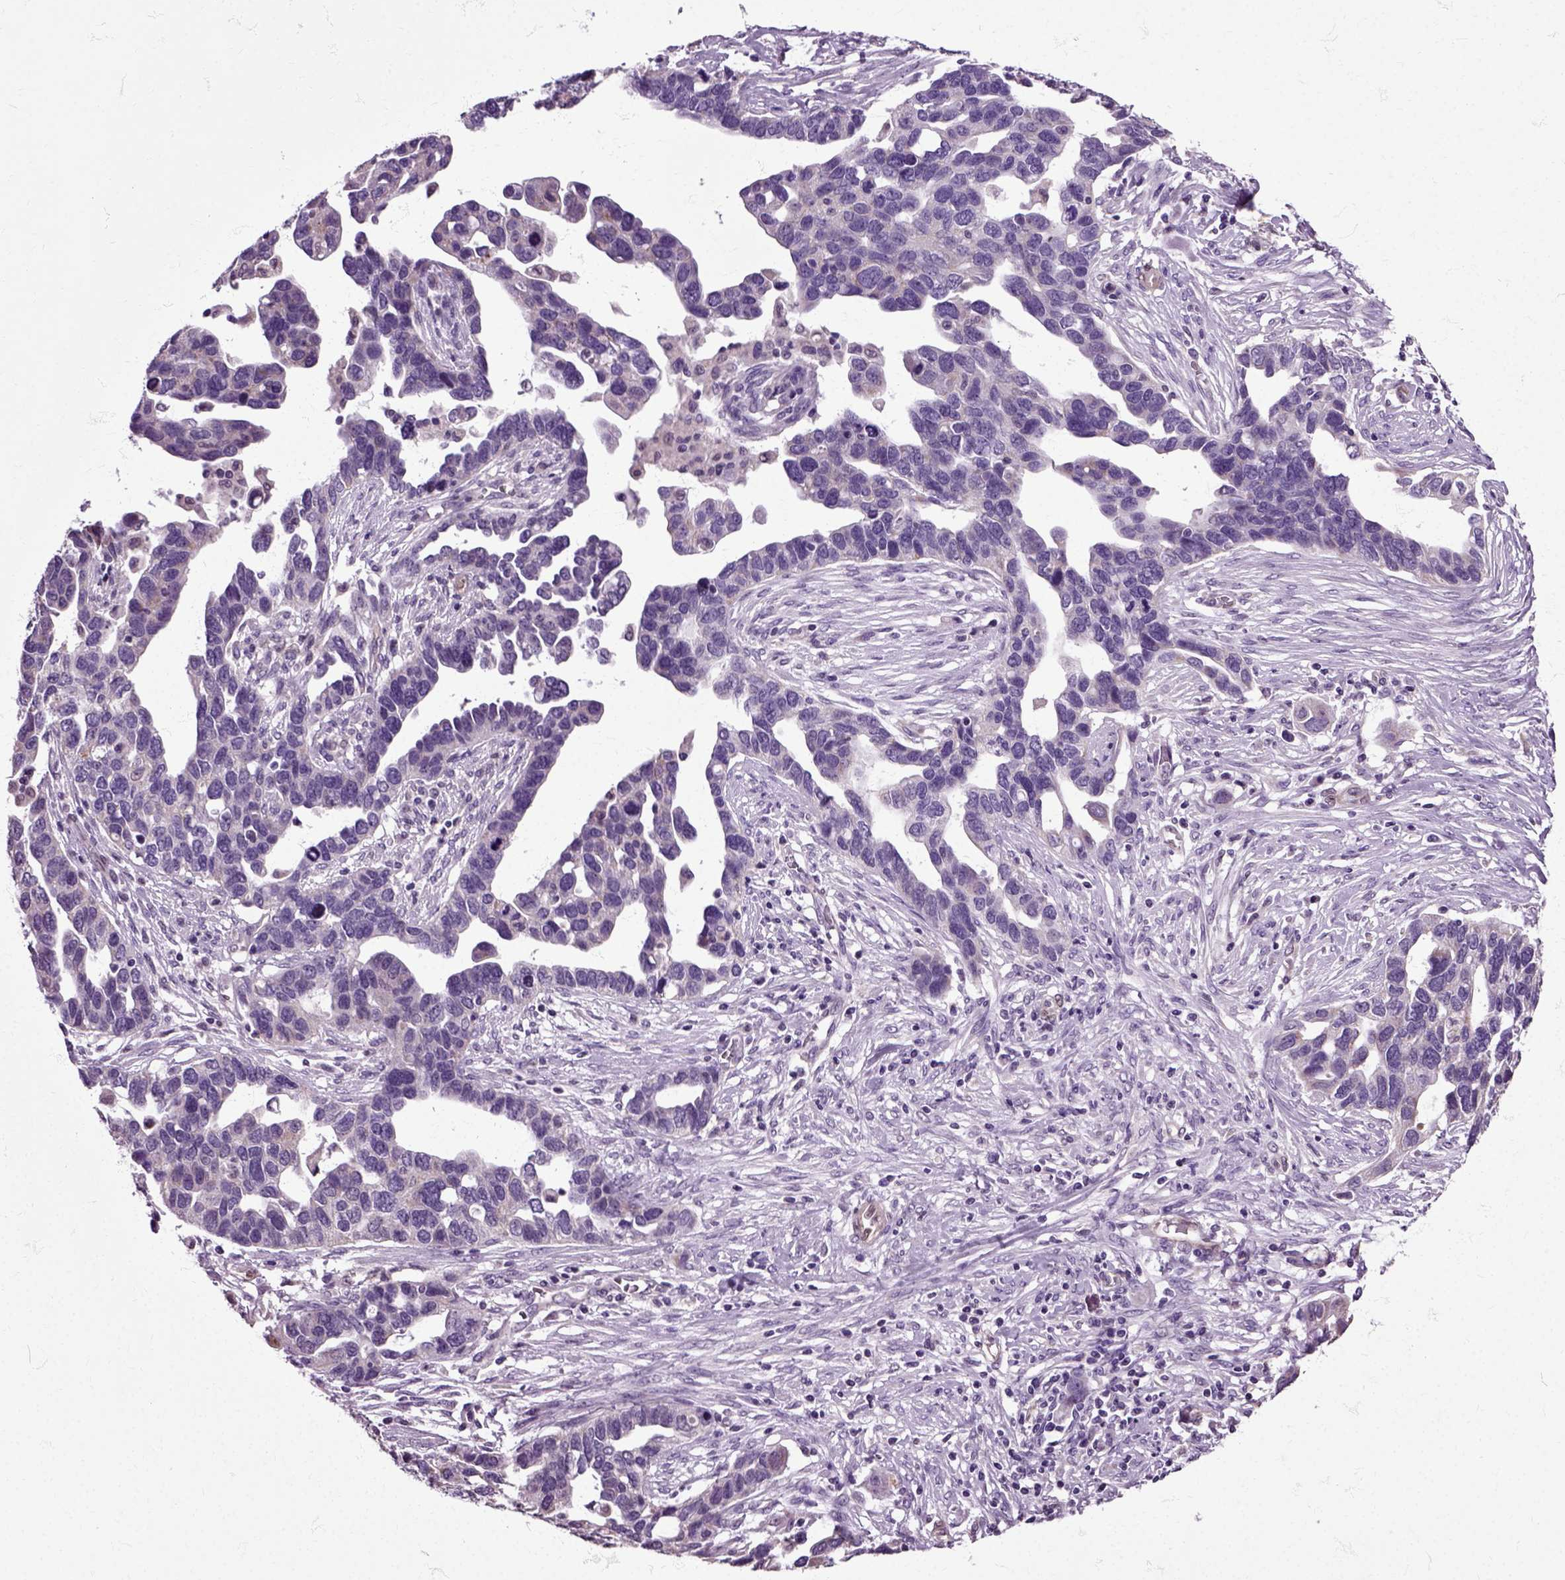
{"staining": {"intensity": "negative", "quantity": "none", "location": "none"}, "tissue": "ovarian cancer", "cell_type": "Tumor cells", "image_type": "cancer", "snomed": [{"axis": "morphology", "description": "Cystadenocarcinoma, serous, NOS"}, {"axis": "topography", "description": "Ovary"}], "caption": "This is an immunohistochemistry (IHC) histopathology image of human ovarian cancer (serous cystadenocarcinoma). There is no expression in tumor cells.", "gene": "HSPA2", "patient": {"sex": "female", "age": 54}}